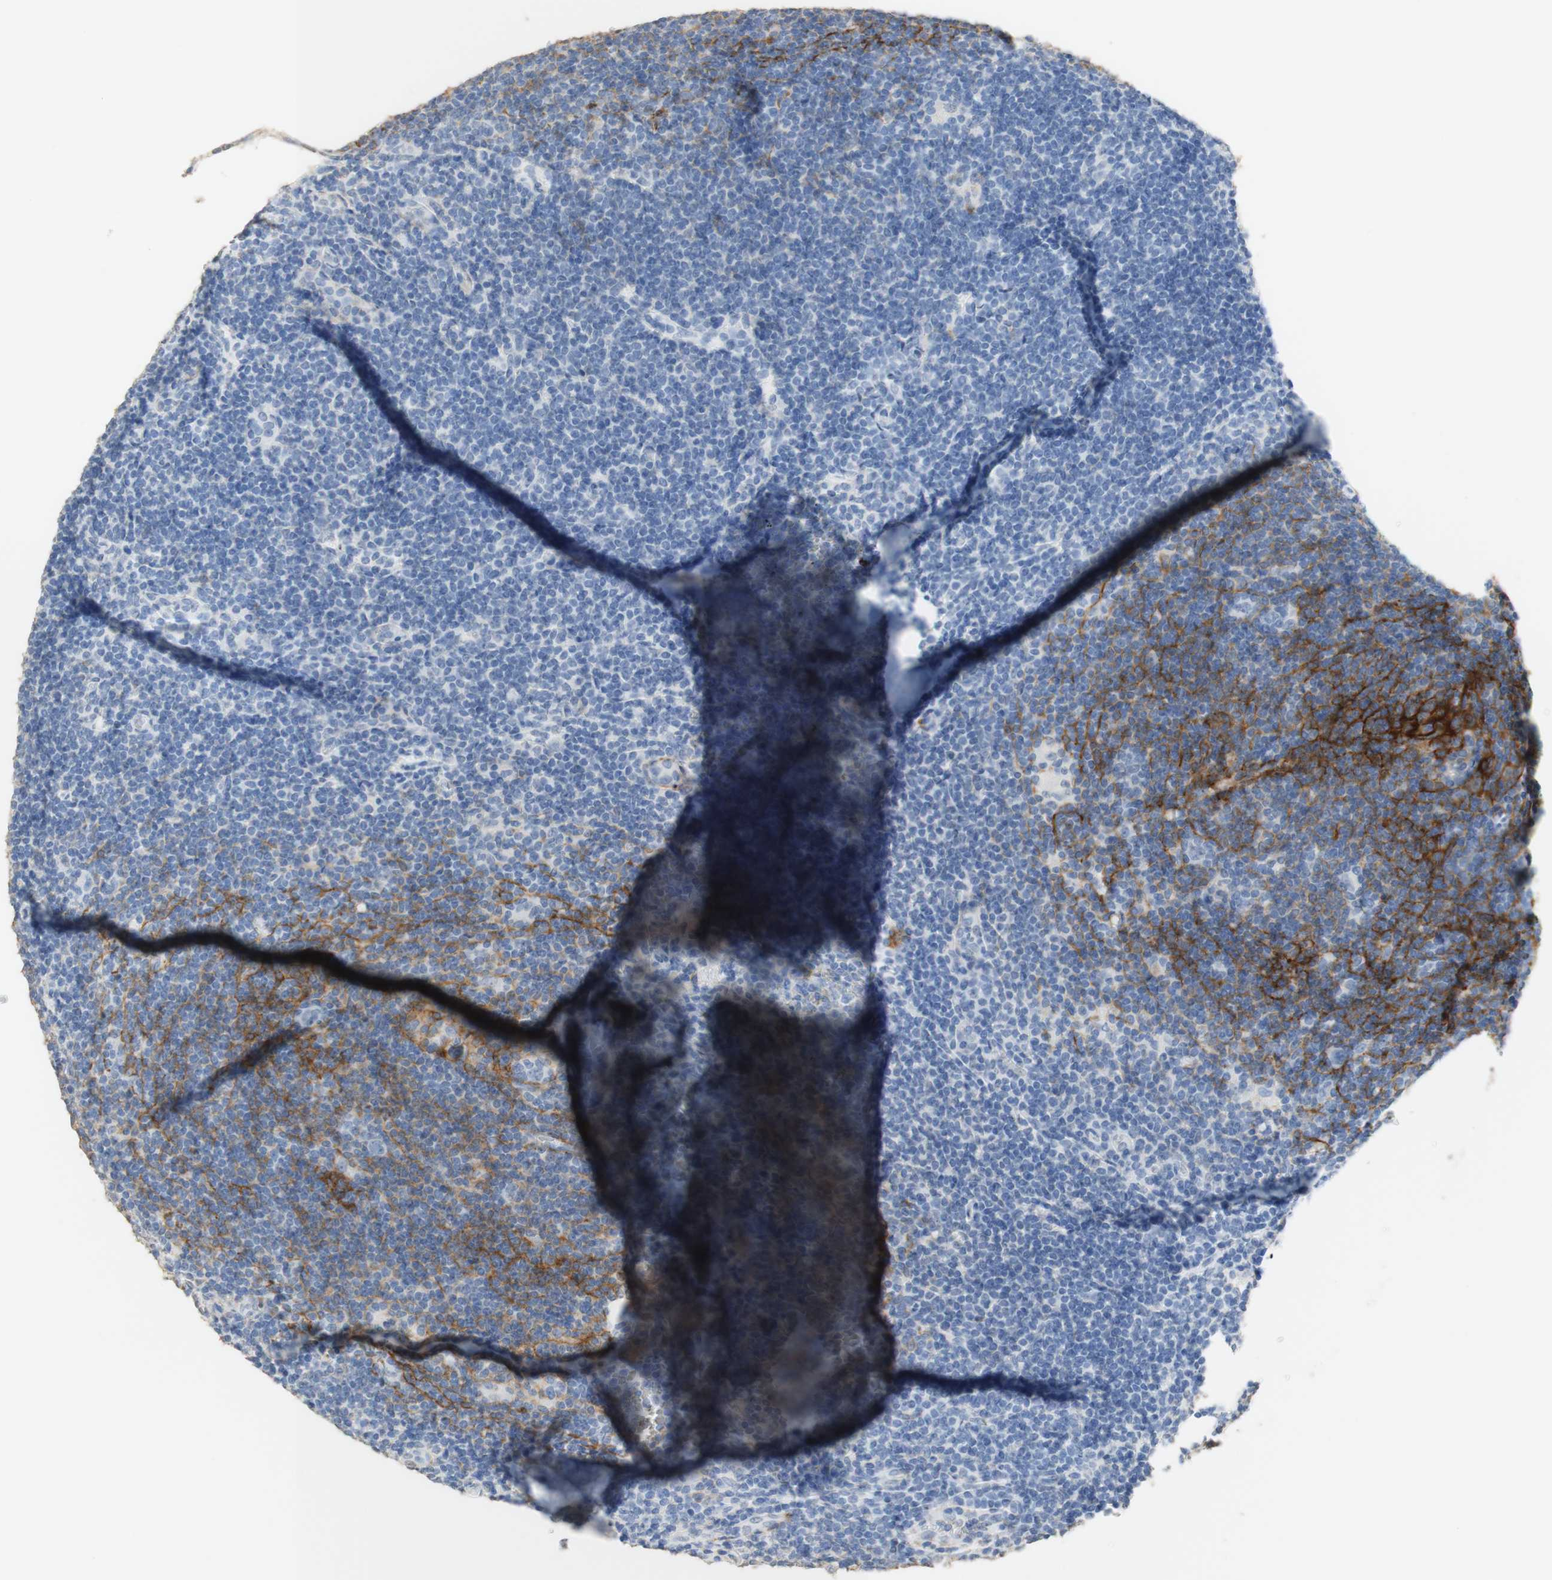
{"staining": {"intensity": "negative", "quantity": "none", "location": "none"}, "tissue": "lymphoma", "cell_type": "Tumor cells", "image_type": "cancer", "snomed": [{"axis": "morphology", "description": "Hodgkin's disease, NOS"}, {"axis": "topography", "description": "Lymph node"}], "caption": "This image is of Hodgkin's disease stained with immunohistochemistry (IHC) to label a protein in brown with the nuclei are counter-stained blue. There is no staining in tumor cells. Nuclei are stained in blue.", "gene": "L1CAM", "patient": {"sex": "female", "age": 57}}